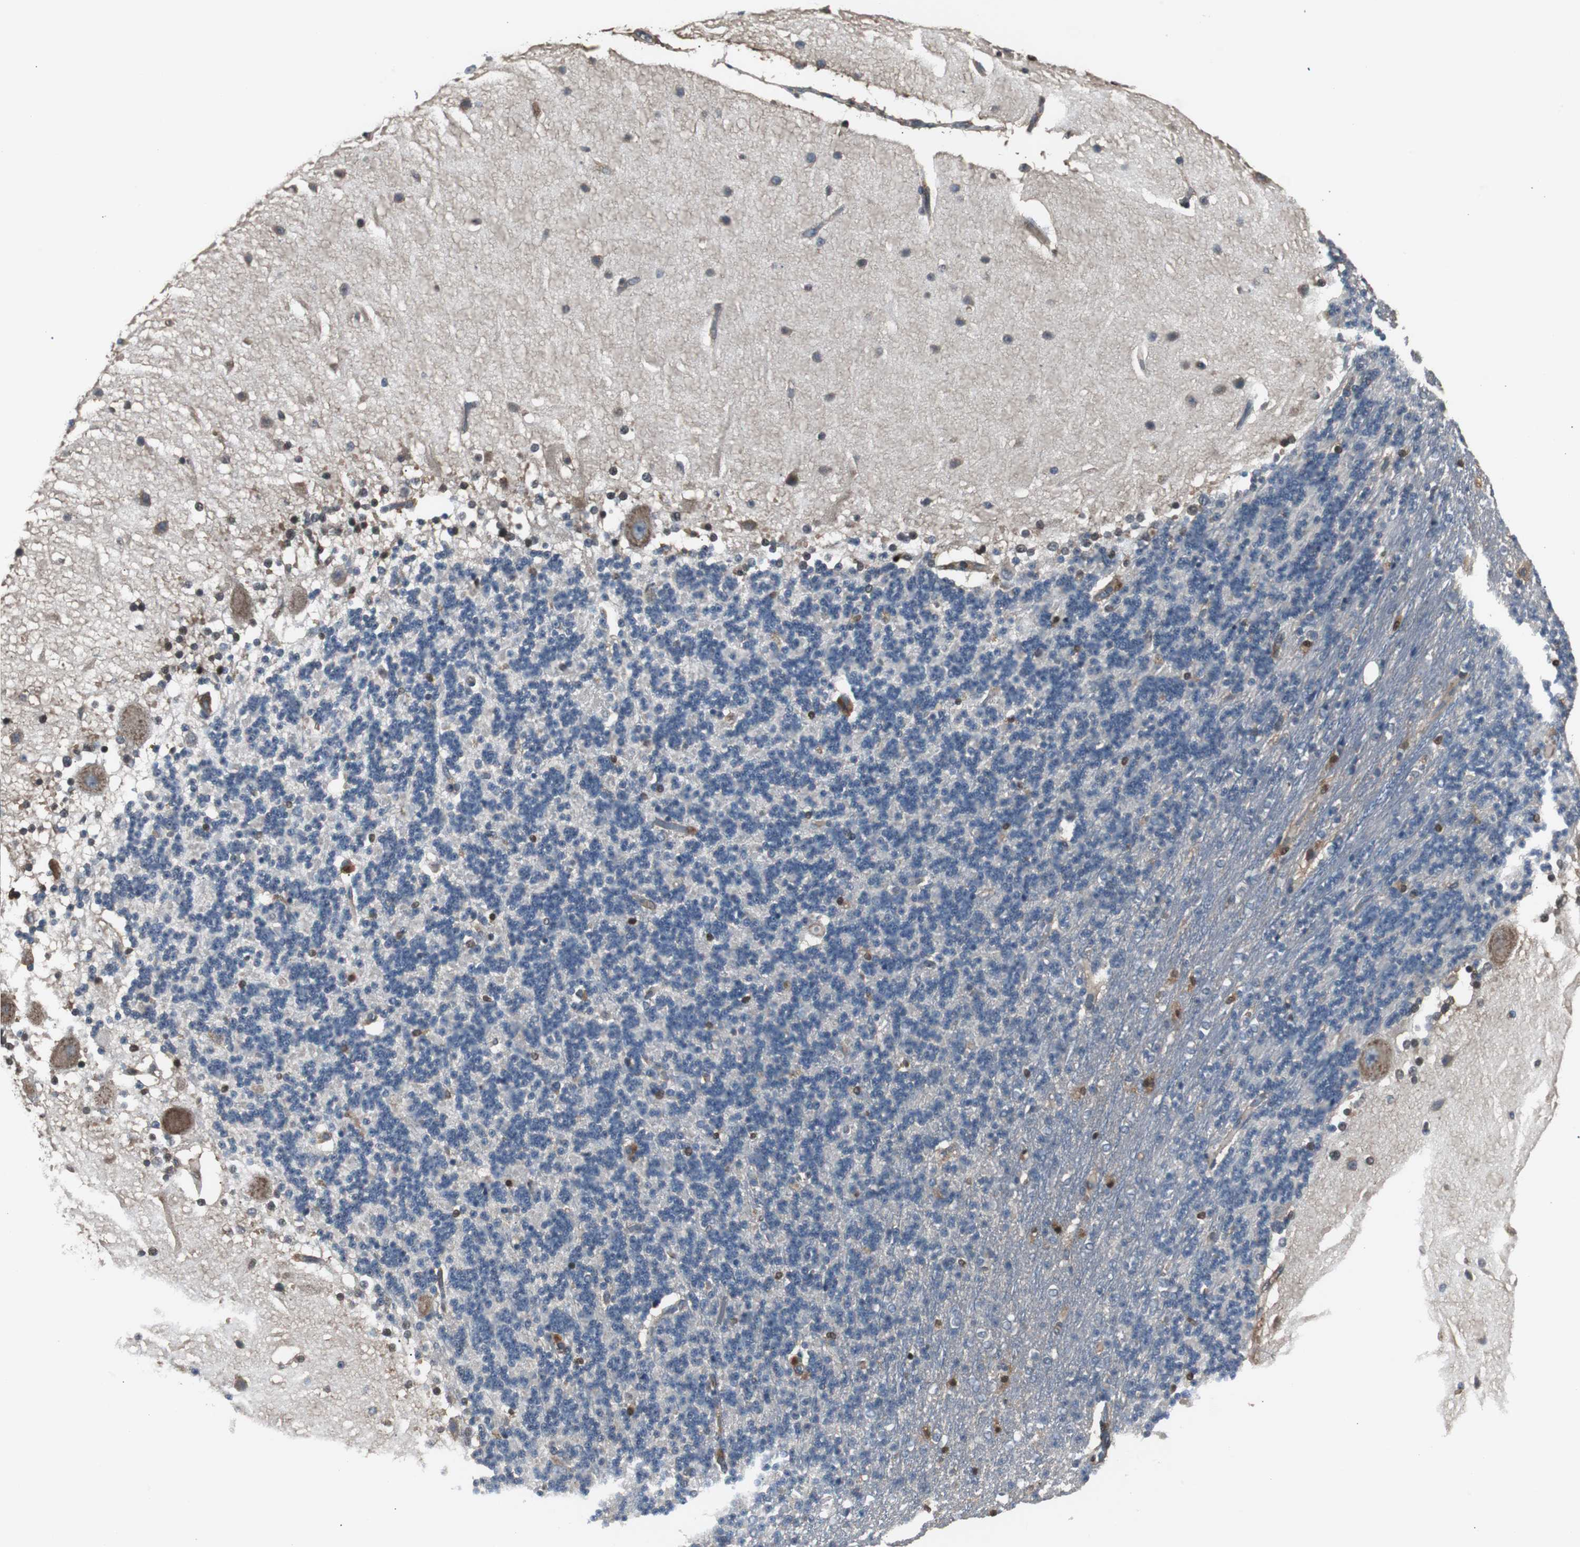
{"staining": {"intensity": "strong", "quantity": "<25%", "location": "cytoplasmic/membranous"}, "tissue": "cerebellum", "cell_type": "Cells in granular layer", "image_type": "normal", "snomed": [{"axis": "morphology", "description": "Normal tissue, NOS"}, {"axis": "topography", "description": "Cerebellum"}], "caption": "This image shows benign cerebellum stained with IHC to label a protein in brown. The cytoplasmic/membranous of cells in granular layer show strong positivity for the protein. Nuclei are counter-stained blue.", "gene": "CAPNS1", "patient": {"sex": "female", "age": 54}}